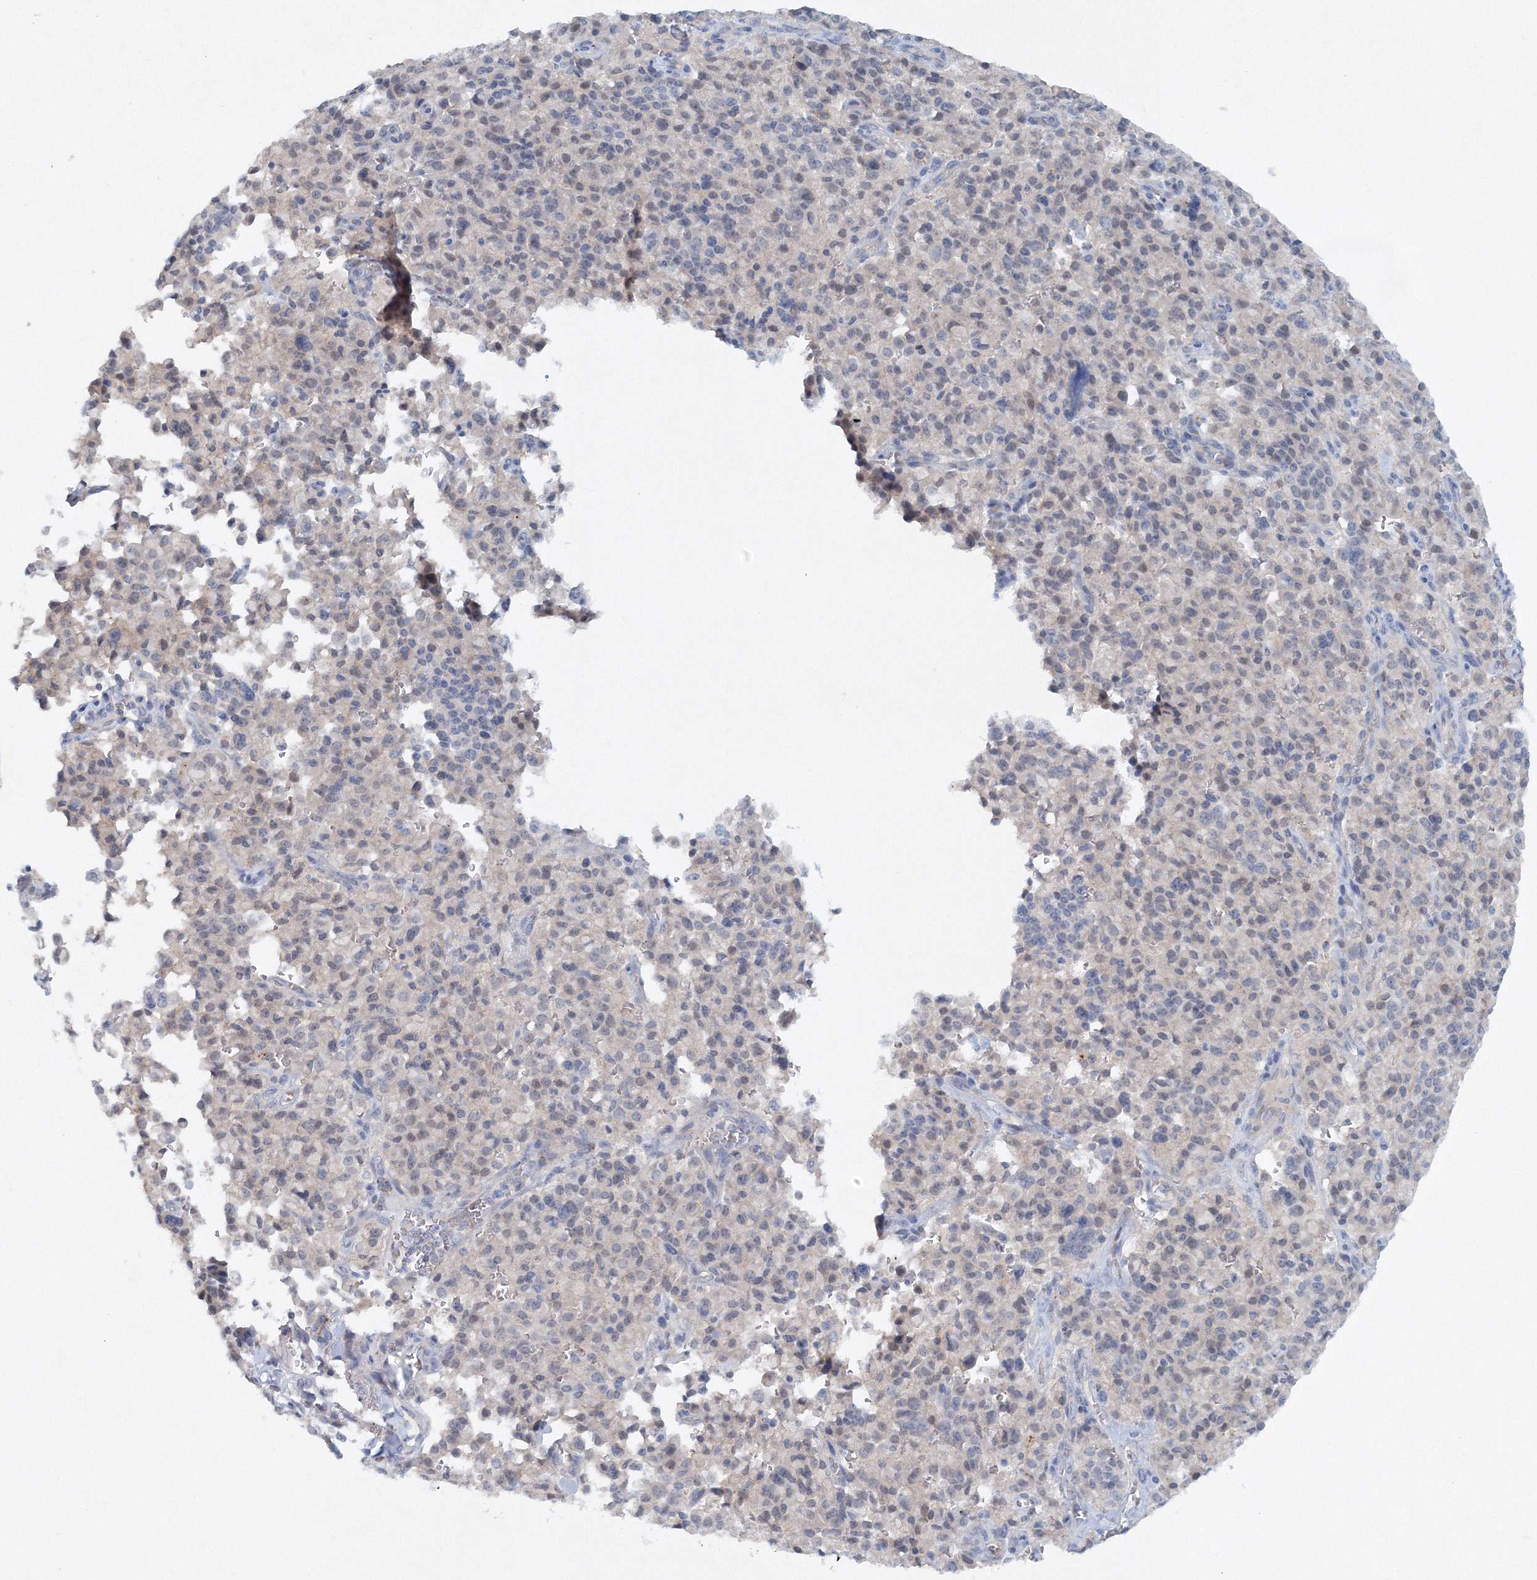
{"staining": {"intensity": "negative", "quantity": "none", "location": "none"}, "tissue": "pancreatic cancer", "cell_type": "Tumor cells", "image_type": "cancer", "snomed": [{"axis": "morphology", "description": "Adenocarcinoma, NOS"}, {"axis": "topography", "description": "Pancreas"}], "caption": "A photomicrograph of human pancreatic cancer is negative for staining in tumor cells. (DAB (3,3'-diaminobenzidine) immunohistochemistry (IHC) visualized using brightfield microscopy, high magnification).", "gene": "SH3BP5", "patient": {"sex": "male", "age": 65}}